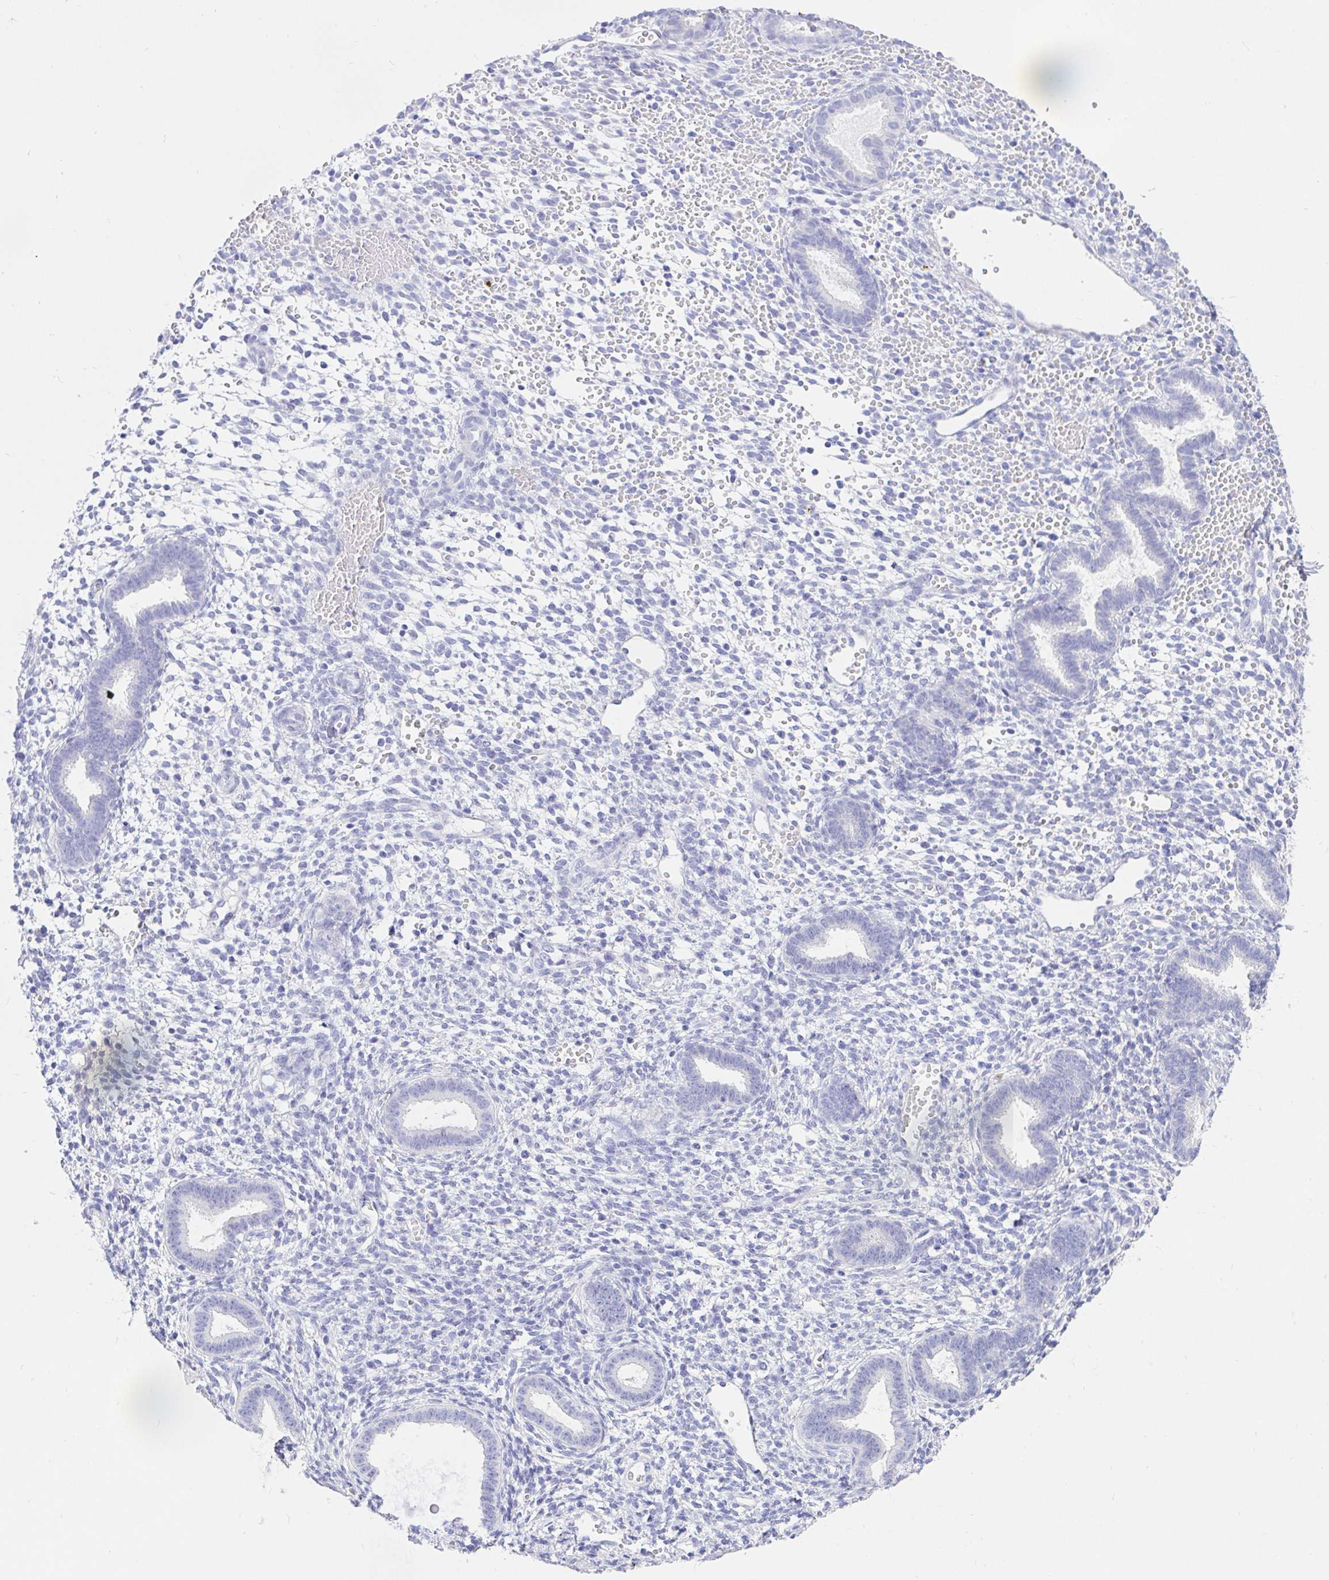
{"staining": {"intensity": "negative", "quantity": "none", "location": "none"}, "tissue": "endometrium", "cell_type": "Cells in endometrial stroma", "image_type": "normal", "snomed": [{"axis": "morphology", "description": "Normal tissue, NOS"}, {"axis": "topography", "description": "Endometrium"}], "caption": "Immunohistochemistry micrograph of unremarkable endometrium: endometrium stained with DAB demonstrates no significant protein staining in cells in endometrial stroma.", "gene": "CCDC62", "patient": {"sex": "female", "age": 36}}